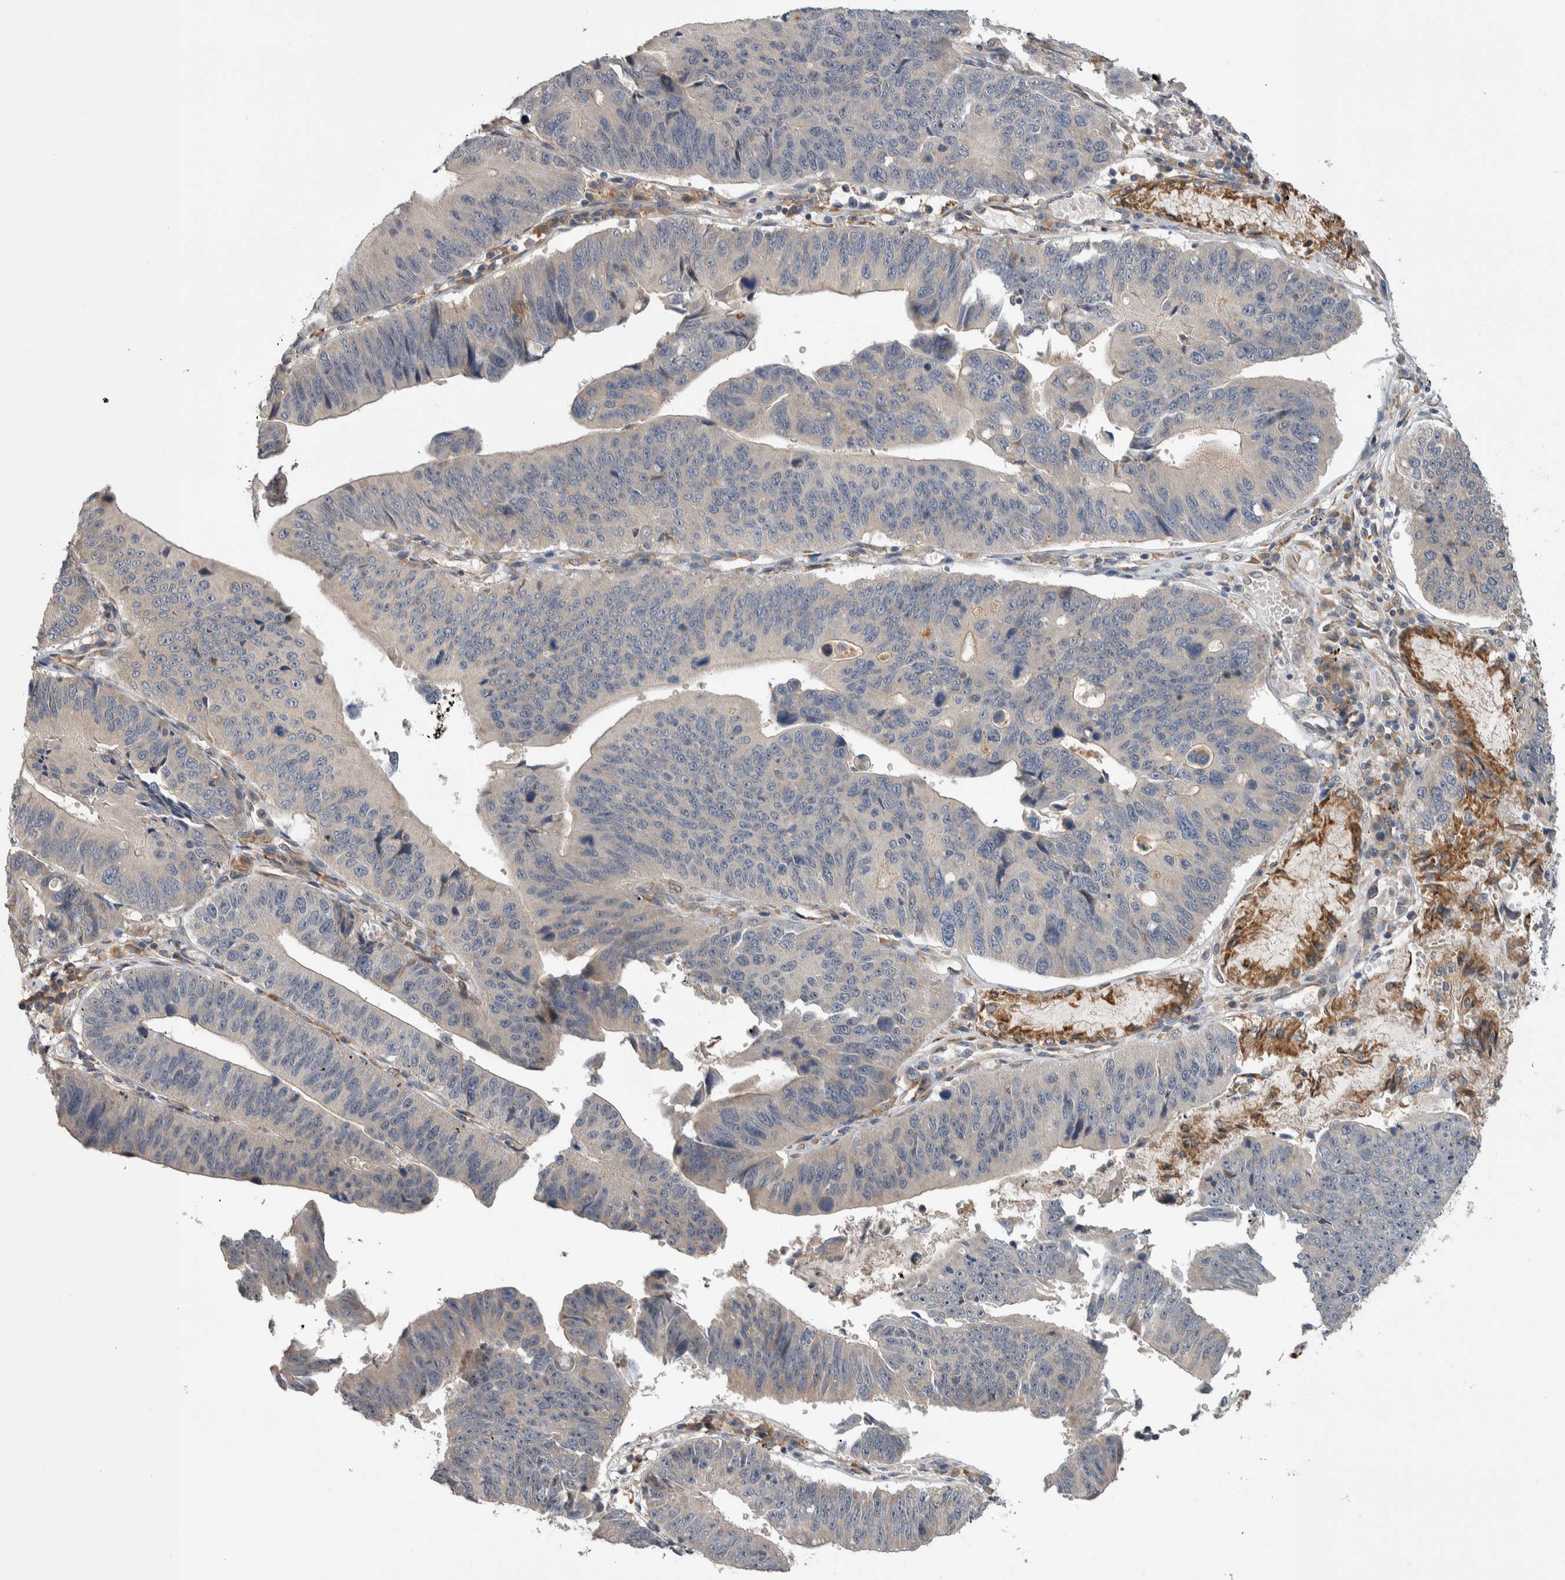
{"staining": {"intensity": "negative", "quantity": "none", "location": "none"}, "tissue": "stomach cancer", "cell_type": "Tumor cells", "image_type": "cancer", "snomed": [{"axis": "morphology", "description": "Adenocarcinoma, NOS"}, {"axis": "topography", "description": "Stomach"}], "caption": "Stomach cancer (adenocarcinoma) was stained to show a protein in brown. There is no significant expression in tumor cells.", "gene": "PRDM4", "patient": {"sex": "male", "age": 59}}